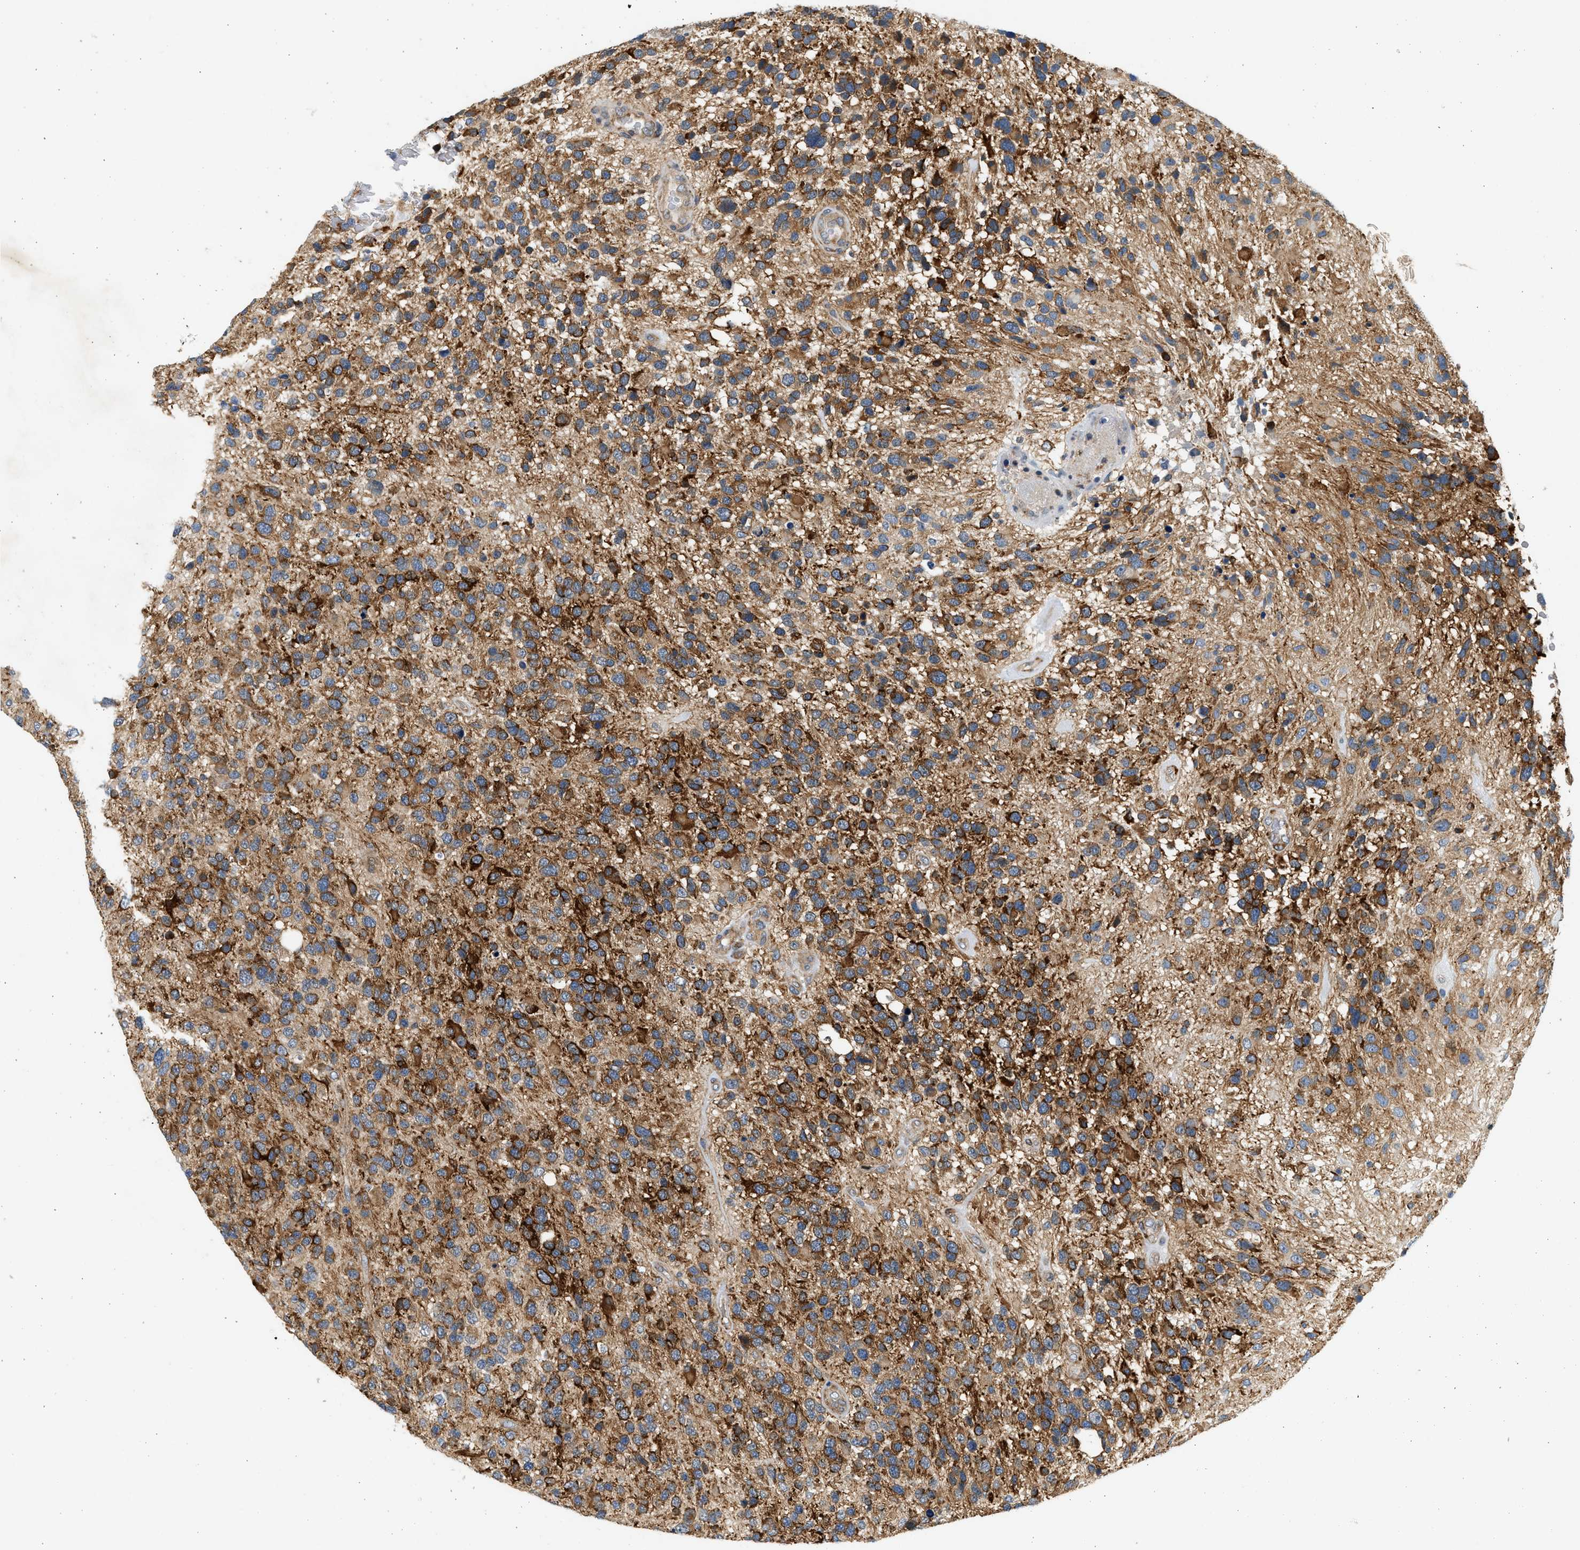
{"staining": {"intensity": "strong", "quantity": ">75%", "location": "cytoplasmic/membranous"}, "tissue": "glioma", "cell_type": "Tumor cells", "image_type": "cancer", "snomed": [{"axis": "morphology", "description": "Glioma, malignant, High grade"}, {"axis": "topography", "description": "Brain"}], "caption": "Immunohistochemical staining of glioma exhibits high levels of strong cytoplasmic/membranous protein staining in approximately >75% of tumor cells.", "gene": "KDELR2", "patient": {"sex": "female", "age": 58}}